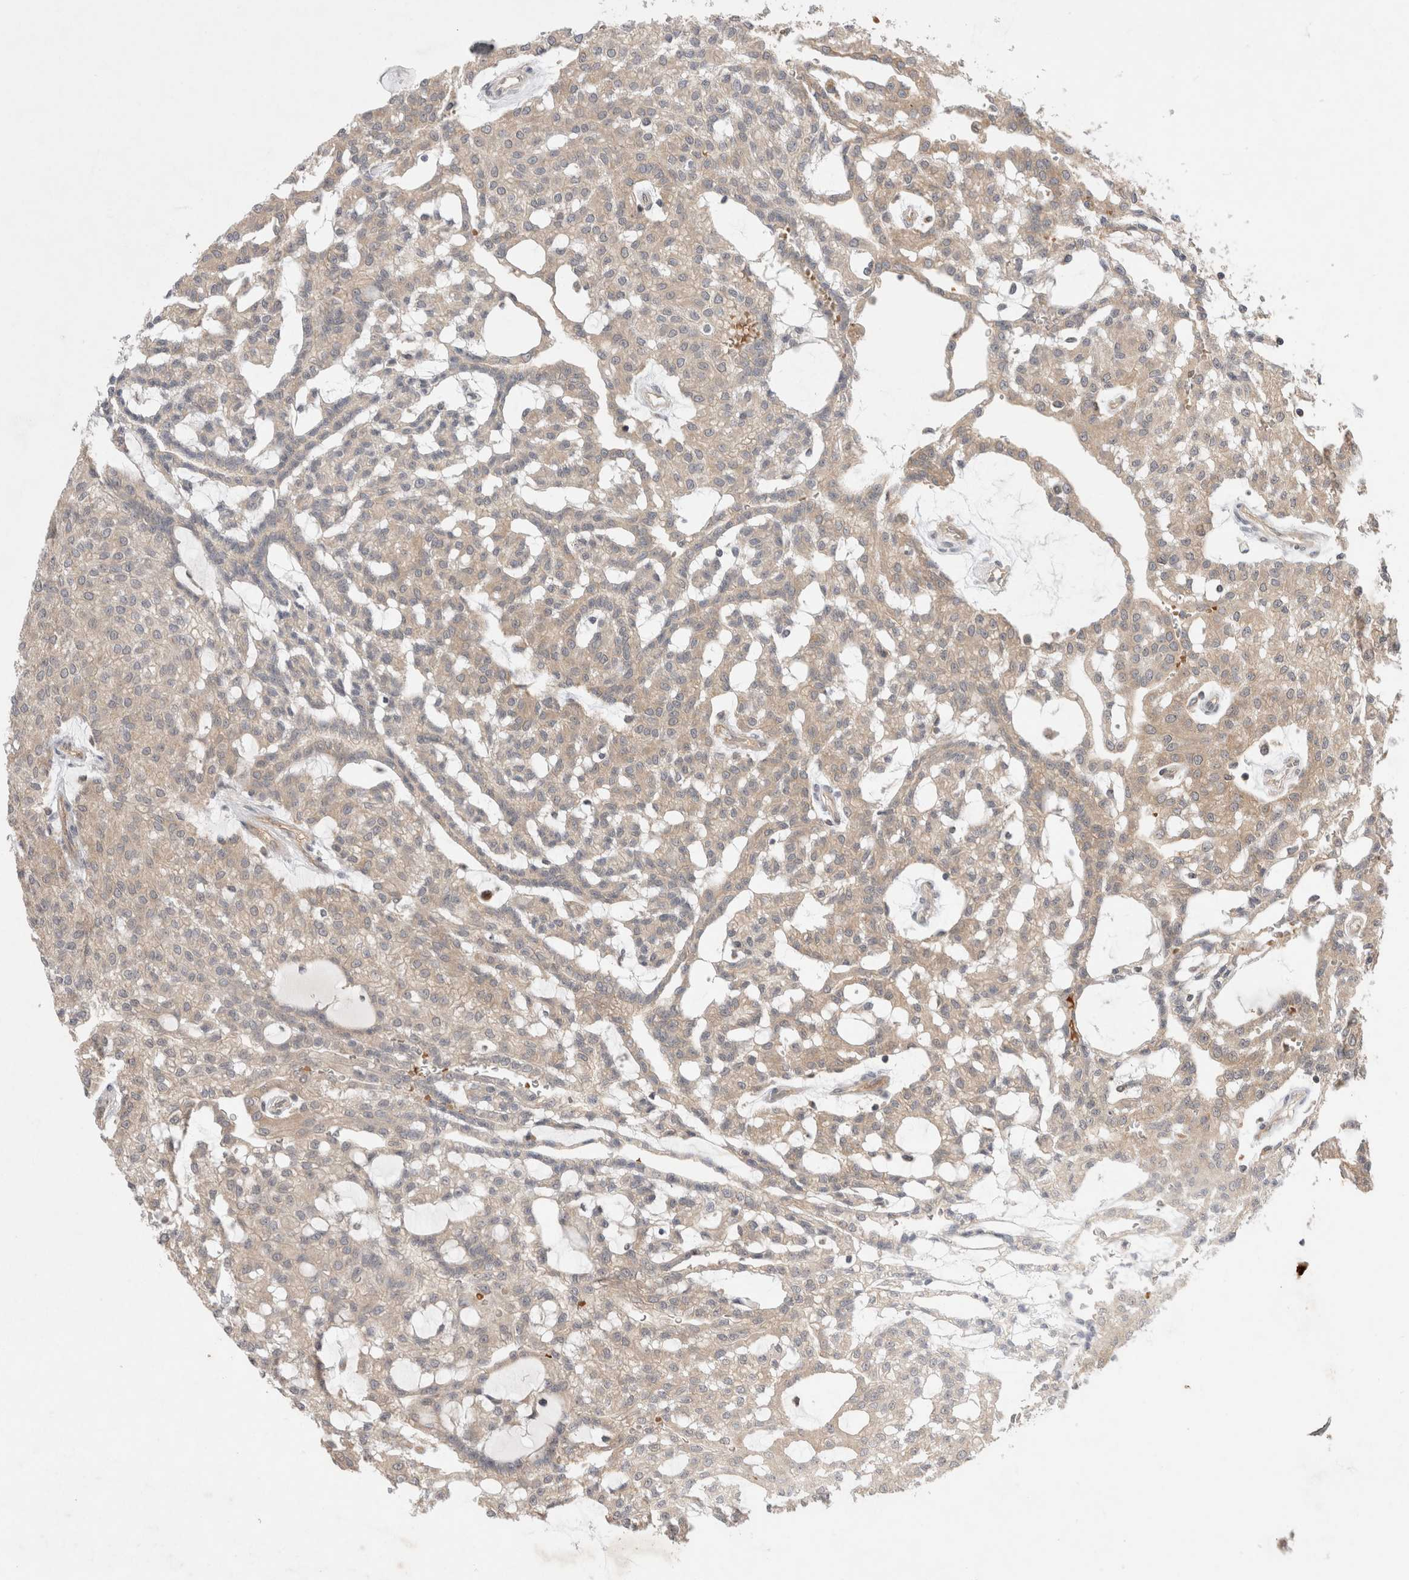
{"staining": {"intensity": "weak", "quantity": ">75%", "location": "cytoplasmic/membranous"}, "tissue": "renal cancer", "cell_type": "Tumor cells", "image_type": "cancer", "snomed": [{"axis": "morphology", "description": "Adenocarcinoma, NOS"}, {"axis": "topography", "description": "Kidney"}], "caption": "The photomicrograph displays a brown stain indicating the presence of a protein in the cytoplasmic/membranous of tumor cells in renal cancer (adenocarcinoma).", "gene": "EIF3E", "patient": {"sex": "male", "age": 63}}